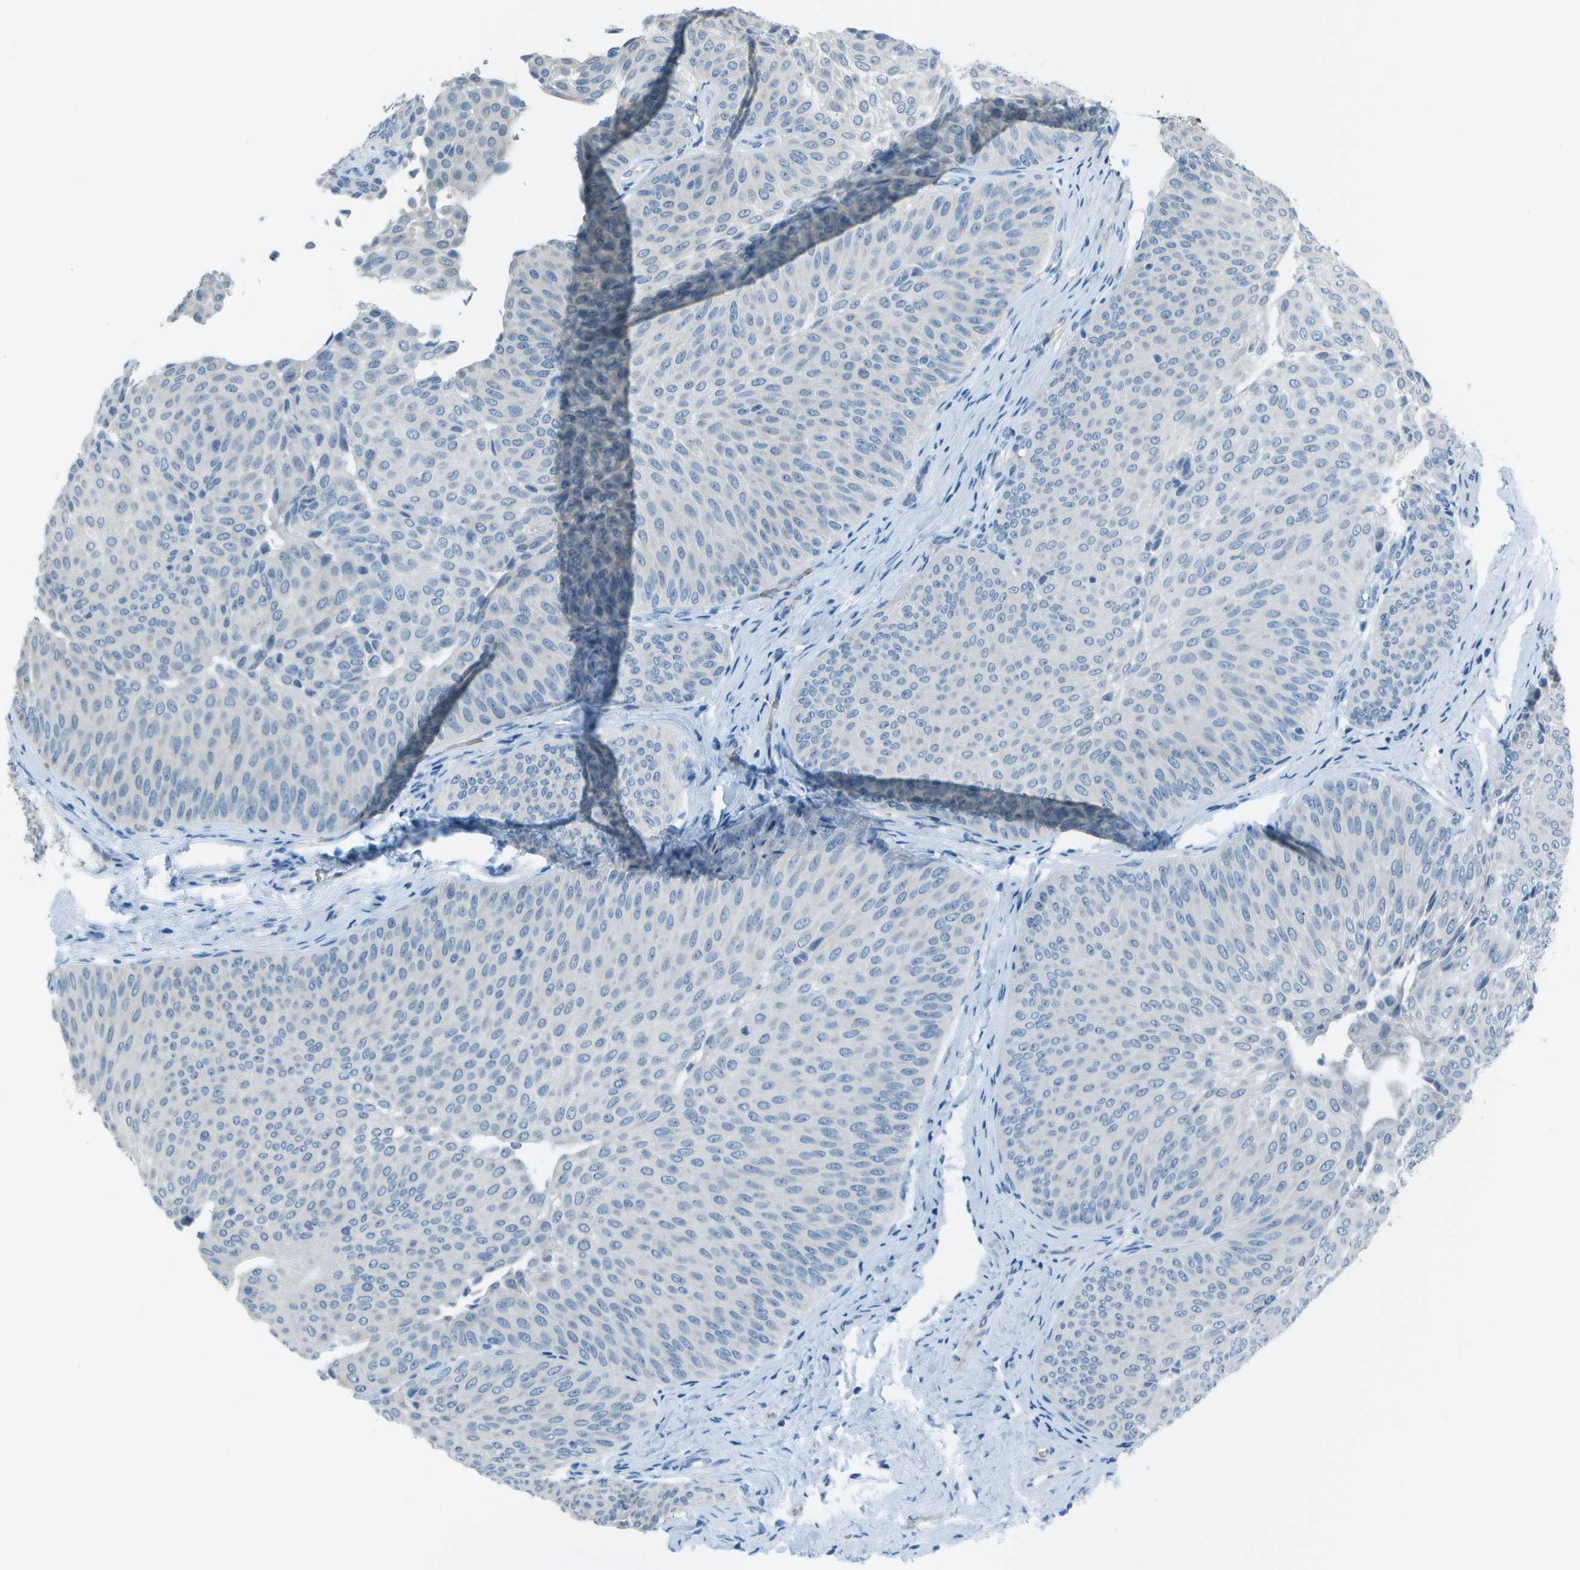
{"staining": {"intensity": "negative", "quantity": "none", "location": "none"}, "tissue": "urothelial cancer", "cell_type": "Tumor cells", "image_type": "cancer", "snomed": [{"axis": "morphology", "description": "Urothelial carcinoma, Low grade"}, {"axis": "topography", "description": "Urinary bladder"}], "caption": "This is a photomicrograph of IHC staining of urothelial cancer, which shows no positivity in tumor cells.", "gene": "ASL", "patient": {"sex": "female", "age": 60}}